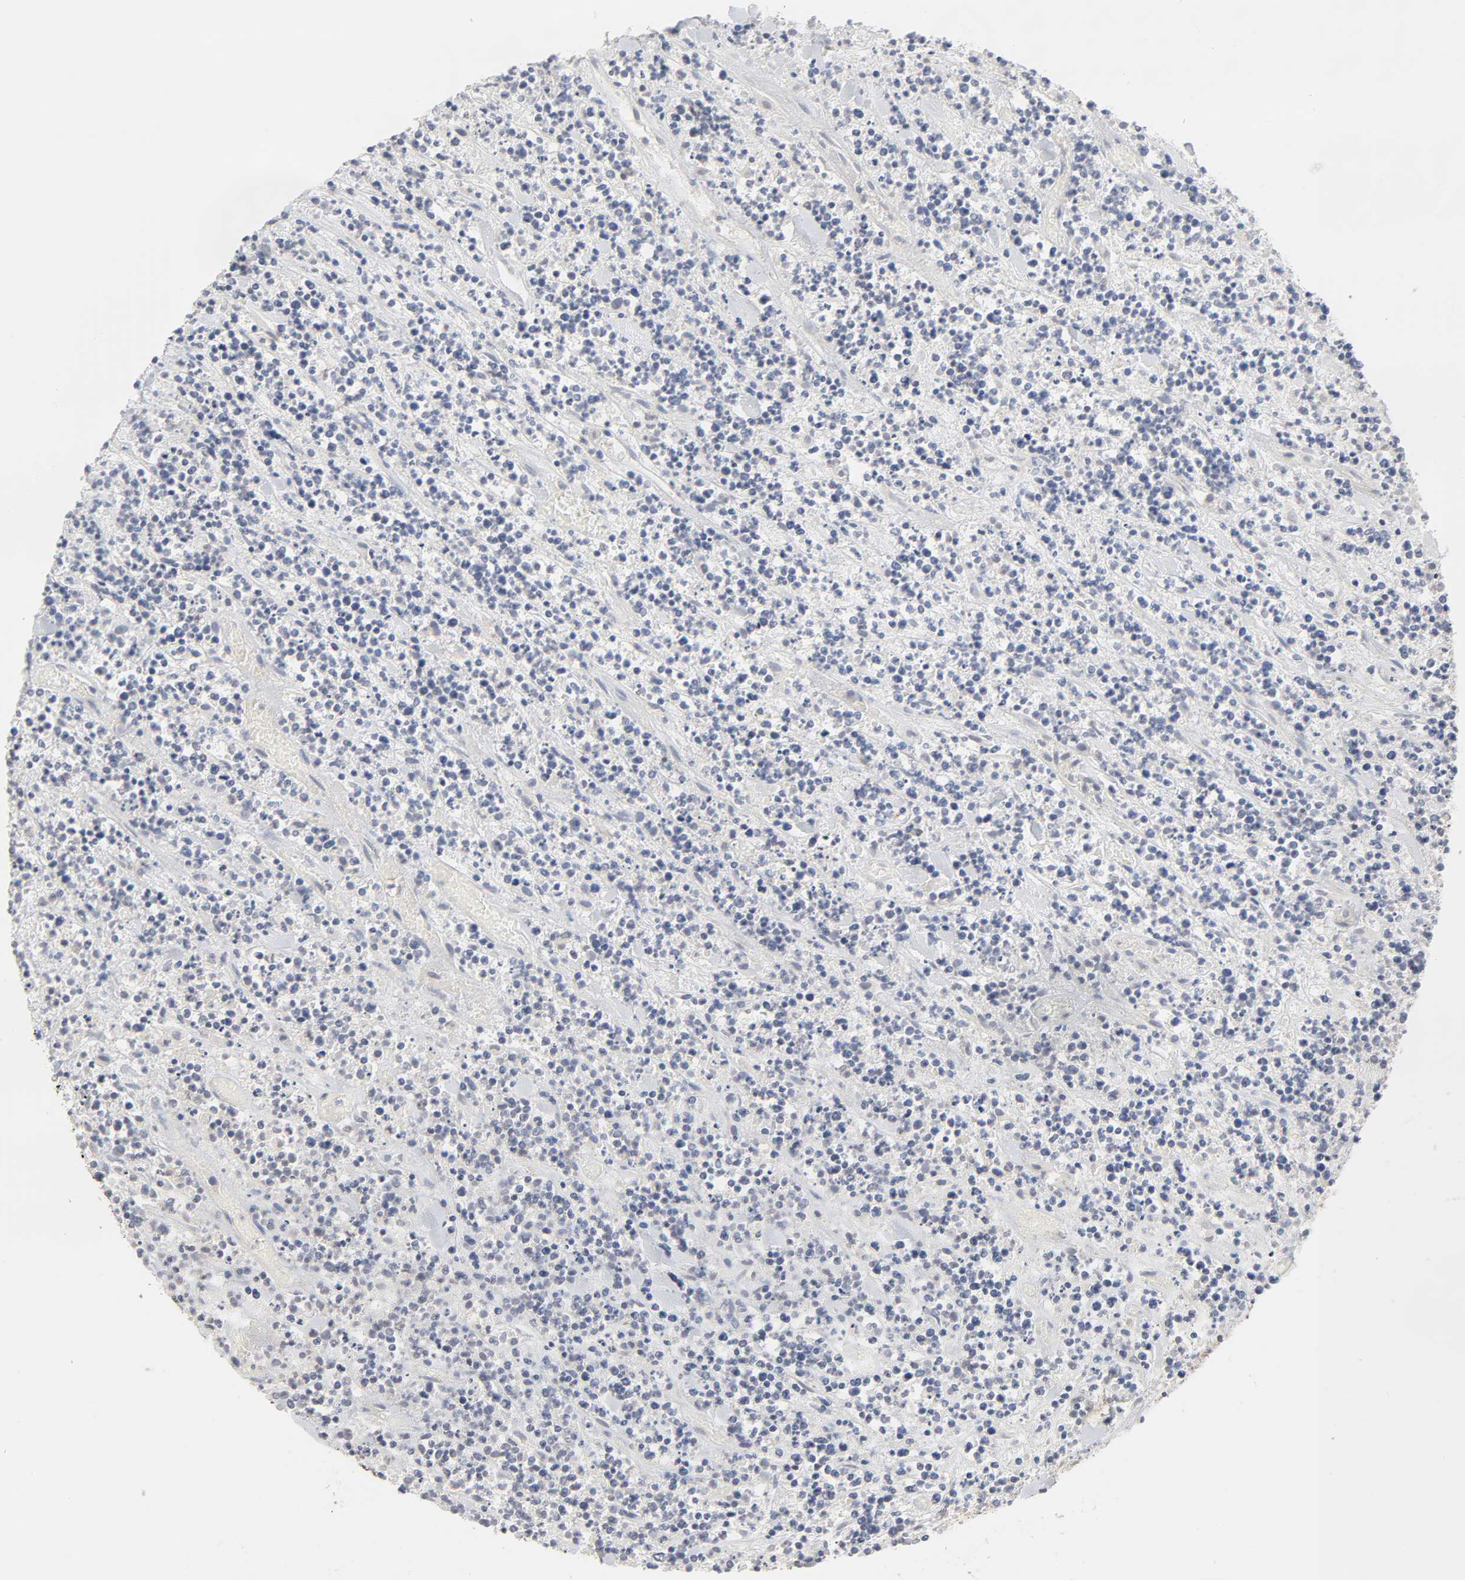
{"staining": {"intensity": "weak", "quantity": "25%-75%", "location": "cytoplasmic/membranous"}, "tissue": "lymphoma", "cell_type": "Tumor cells", "image_type": "cancer", "snomed": [{"axis": "morphology", "description": "Malignant lymphoma, non-Hodgkin's type, High grade"}, {"axis": "topography", "description": "Soft tissue"}], "caption": "This photomicrograph shows immunohistochemistry staining of human lymphoma, with low weak cytoplasmic/membranous staining in about 25%-75% of tumor cells.", "gene": "IL4R", "patient": {"sex": "male", "age": 18}}